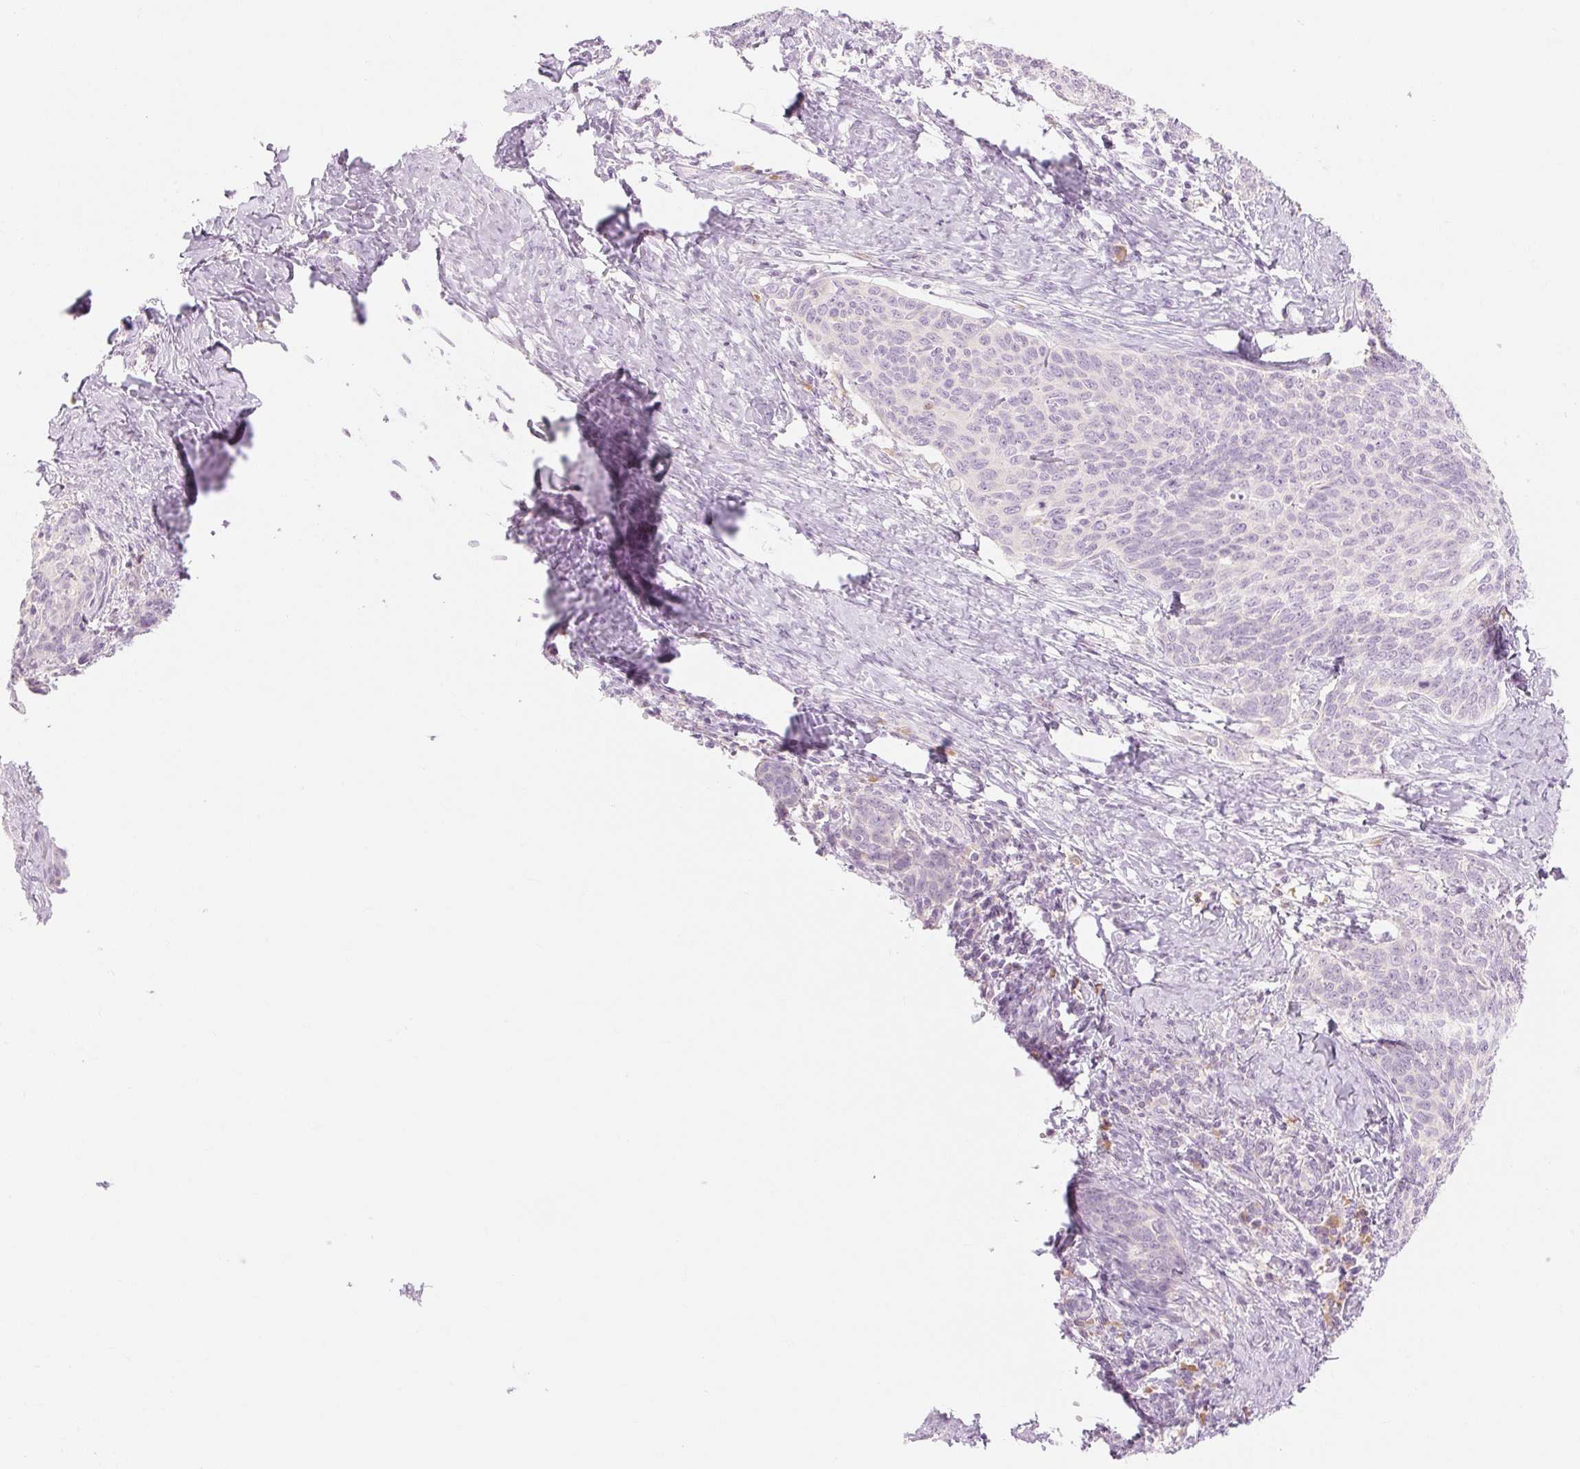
{"staining": {"intensity": "negative", "quantity": "none", "location": "none"}, "tissue": "cervical cancer", "cell_type": "Tumor cells", "image_type": "cancer", "snomed": [{"axis": "morphology", "description": "Squamous cell carcinoma, NOS"}, {"axis": "topography", "description": "Cervix"}], "caption": "Tumor cells show no significant protein expression in cervical cancer.", "gene": "MYO1D", "patient": {"sex": "female", "age": 39}}